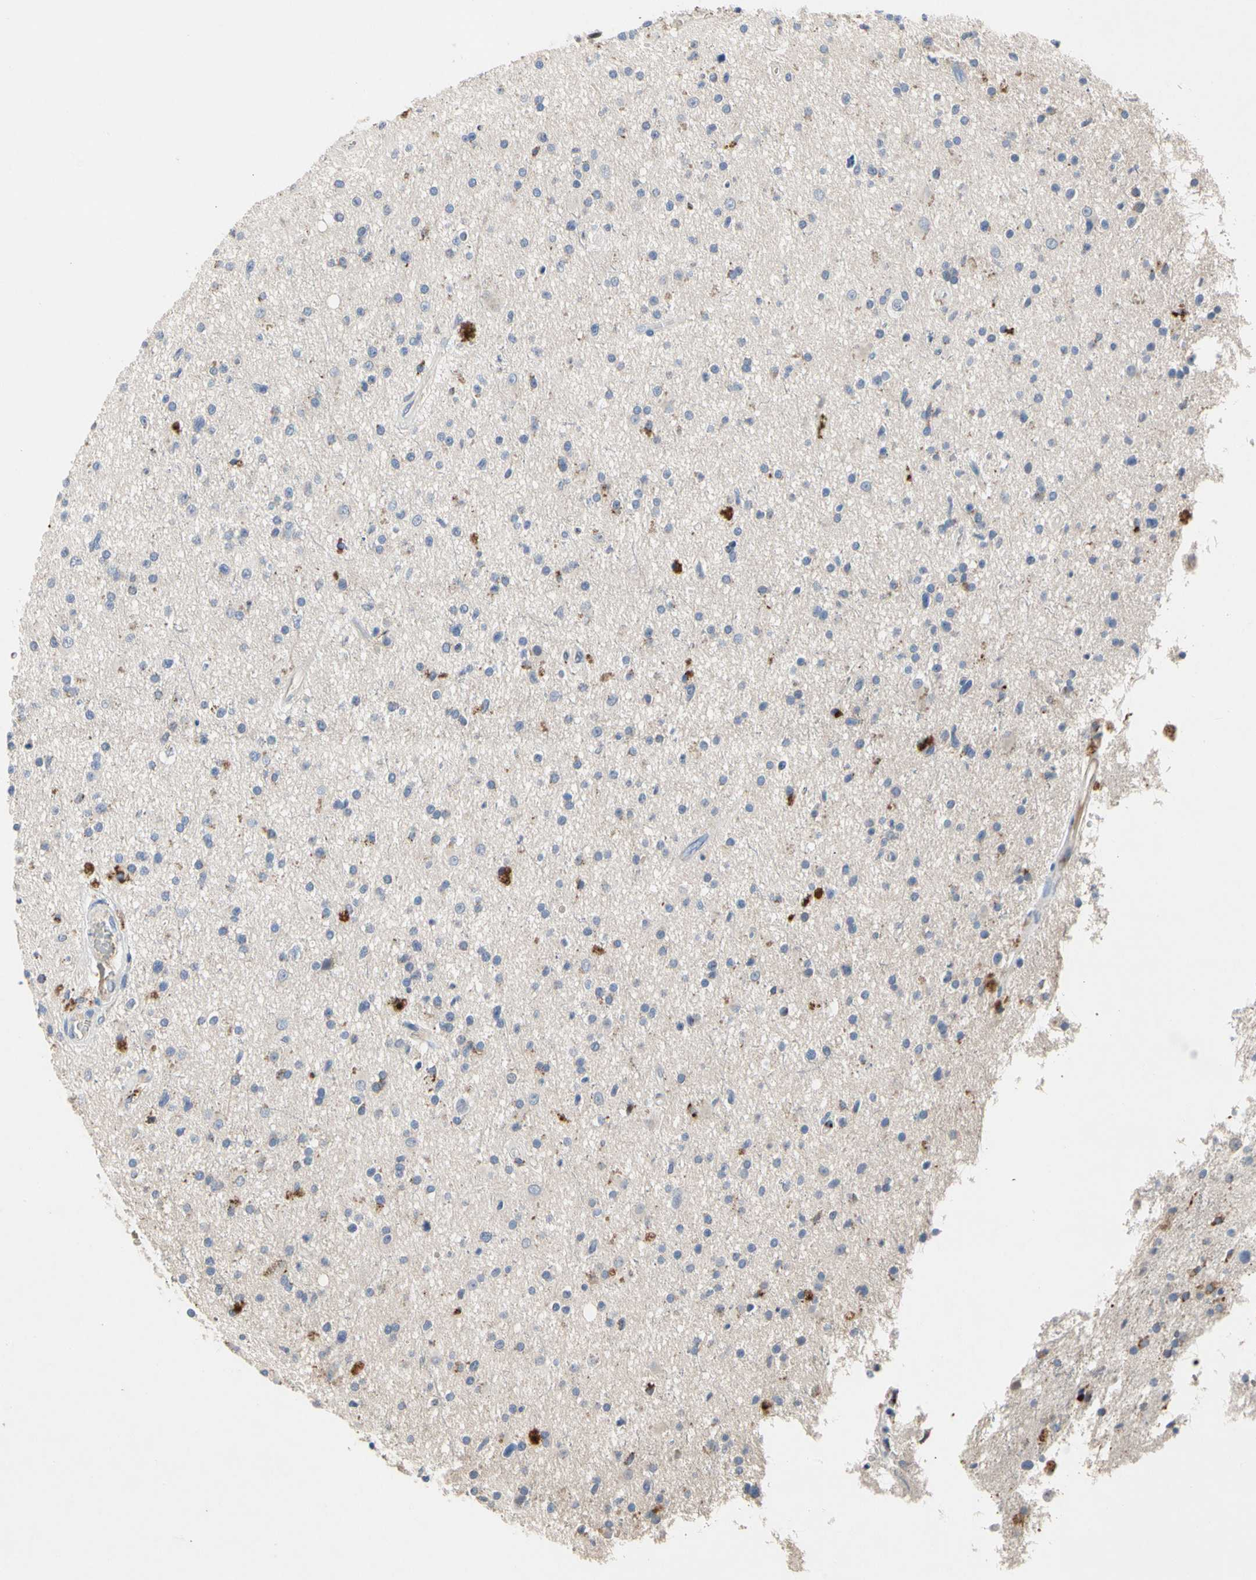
{"staining": {"intensity": "negative", "quantity": "none", "location": "none"}, "tissue": "glioma", "cell_type": "Tumor cells", "image_type": "cancer", "snomed": [{"axis": "morphology", "description": "Glioma, malignant, High grade"}, {"axis": "topography", "description": "Brain"}], "caption": "Protein analysis of glioma exhibits no significant positivity in tumor cells.", "gene": "ADA2", "patient": {"sex": "male", "age": 33}}